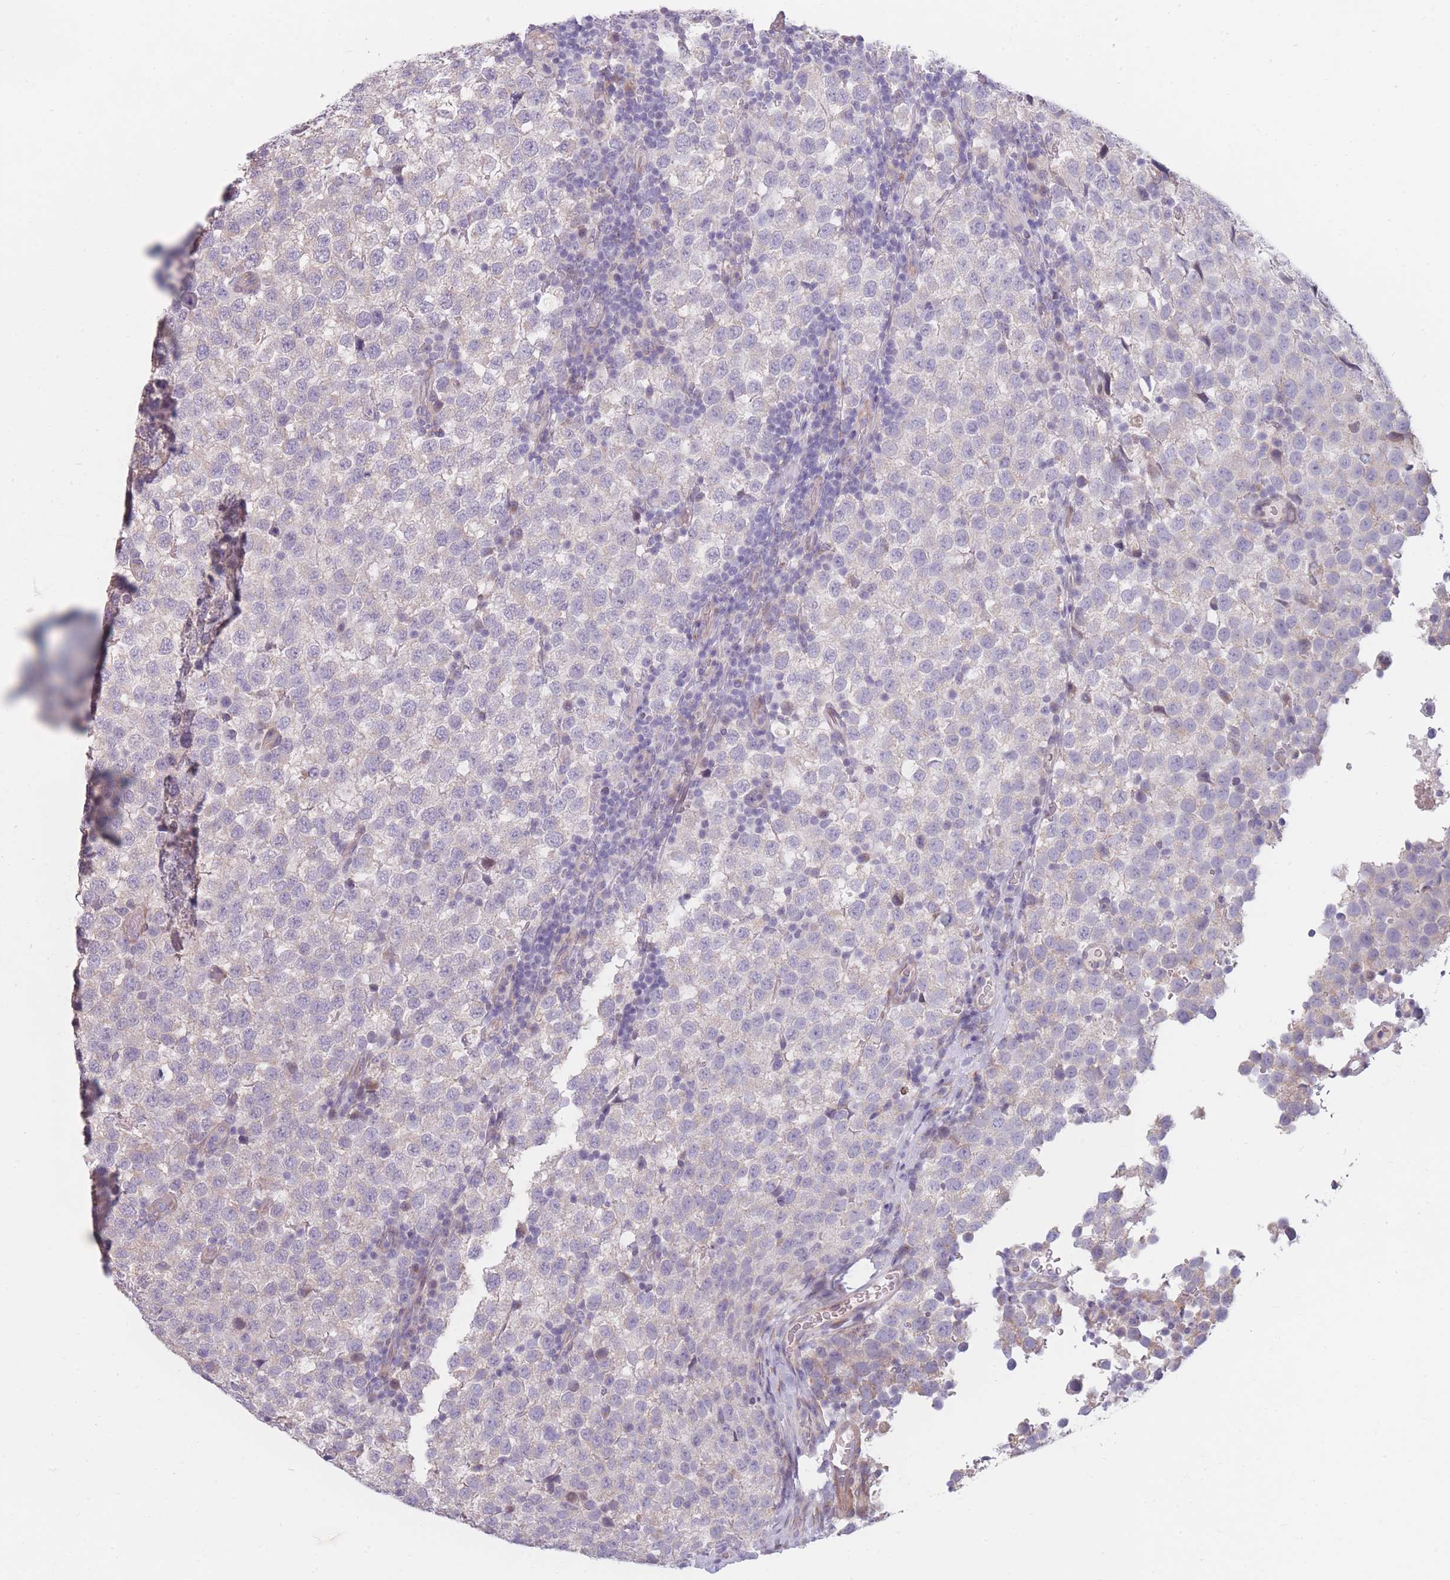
{"staining": {"intensity": "negative", "quantity": "none", "location": "none"}, "tissue": "testis cancer", "cell_type": "Tumor cells", "image_type": "cancer", "snomed": [{"axis": "morphology", "description": "Seminoma, NOS"}, {"axis": "topography", "description": "Testis"}], "caption": "Tumor cells show no significant positivity in testis seminoma. (DAB IHC with hematoxylin counter stain).", "gene": "CCNQ", "patient": {"sex": "male", "age": 34}}